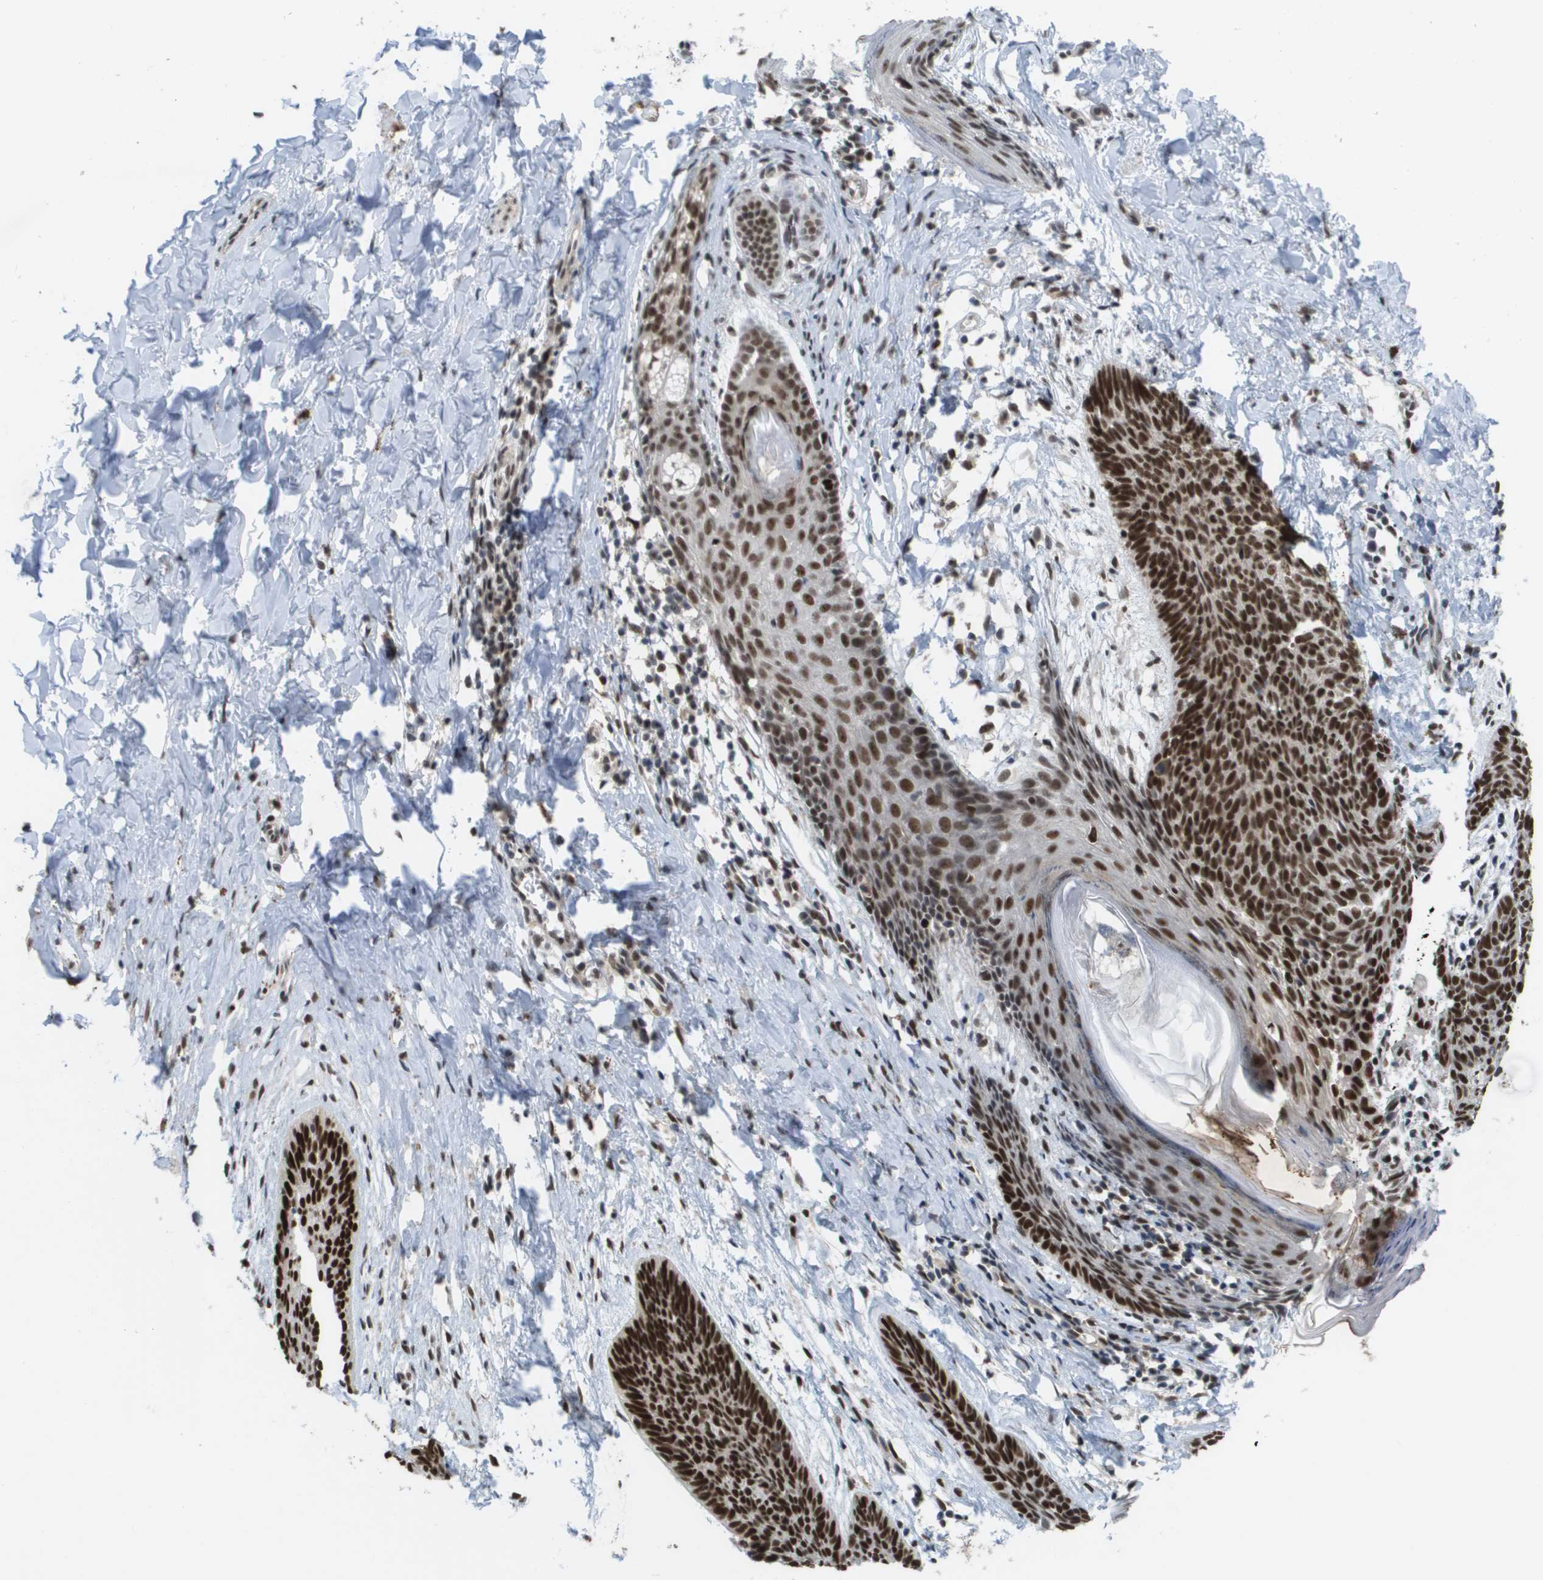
{"staining": {"intensity": "strong", "quantity": ">75%", "location": "nuclear"}, "tissue": "skin cancer", "cell_type": "Tumor cells", "image_type": "cancer", "snomed": [{"axis": "morphology", "description": "Basal cell carcinoma"}, {"axis": "topography", "description": "Skin"}], "caption": "Strong nuclear positivity for a protein is identified in about >75% of tumor cells of skin basal cell carcinoma using IHC.", "gene": "CDT1", "patient": {"sex": "male", "age": 60}}